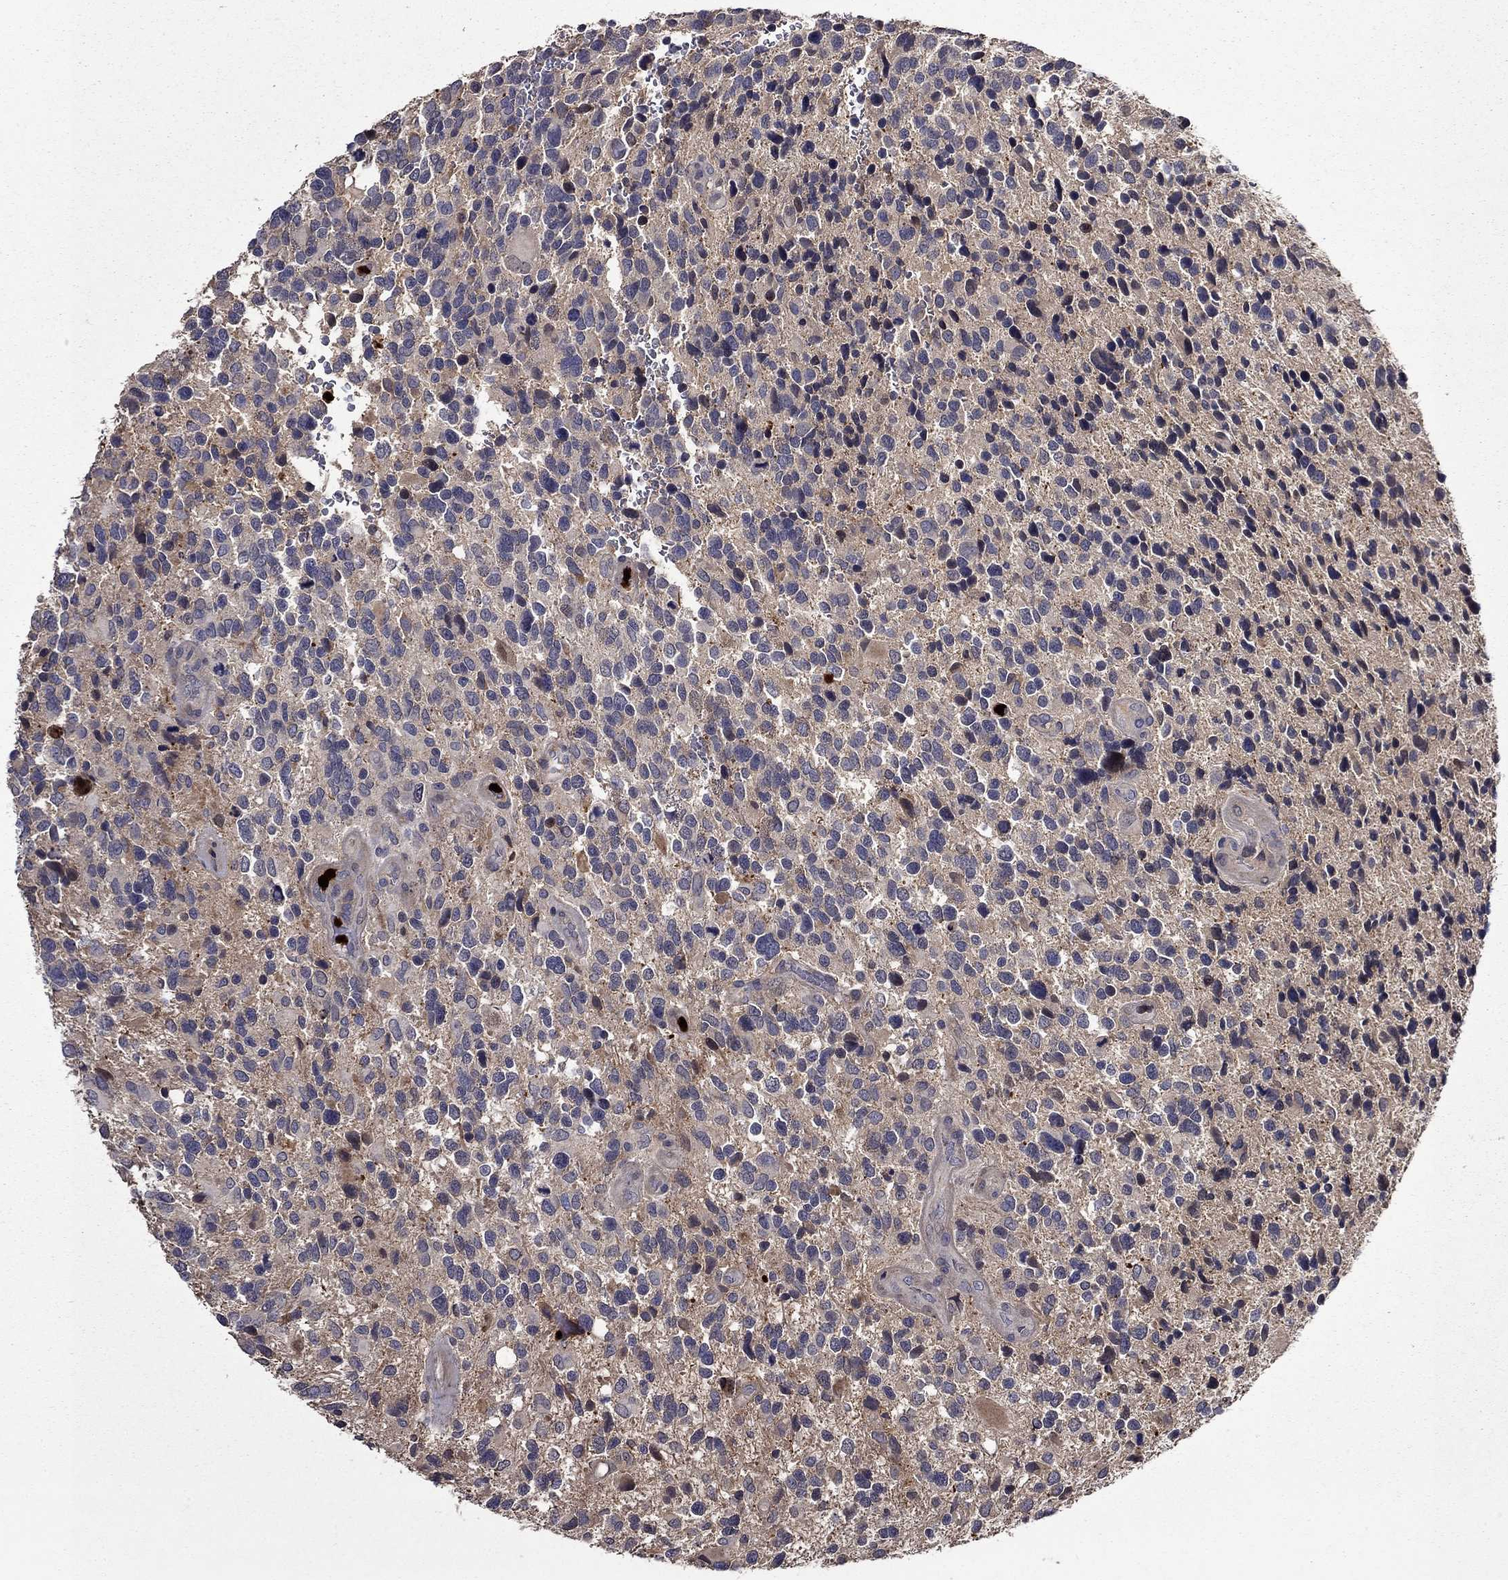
{"staining": {"intensity": "negative", "quantity": "none", "location": "none"}, "tissue": "glioma", "cell_type": "Tumor cells", "image_type": "cancer", "snomed": [{"axis": "morphology", "description": "Glioma, malignant, Low grade"}, {"axis": "topography", "description": "Brain"}], "caption": "Photomicrograph shows no protein expression in tumor cells of glioma tissue.", "gene": "SATB1", "patient": {"sex": "female", "age": 32}}